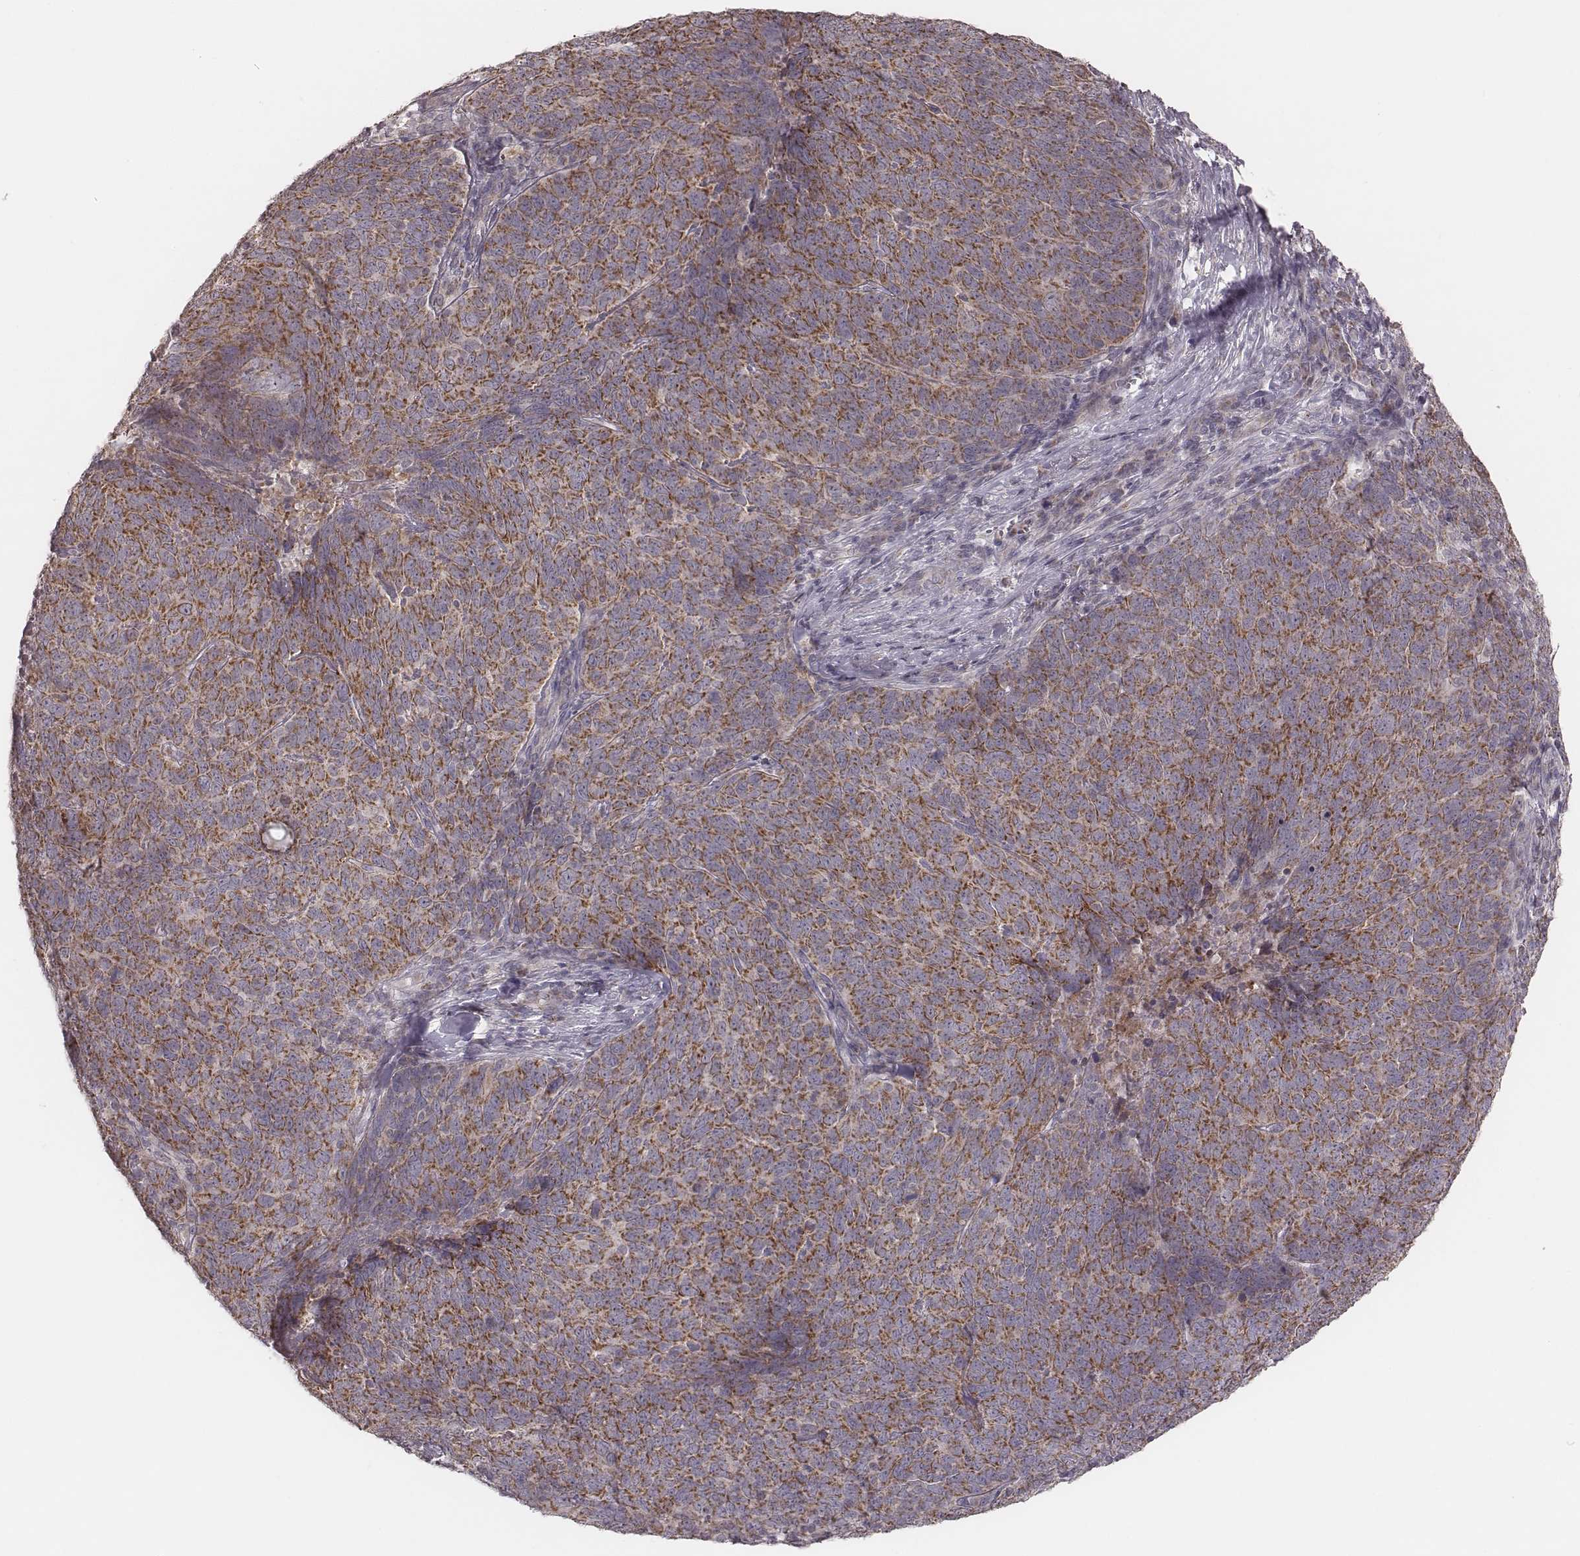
{"staining": {"intensity": "moderate", "quantity": ">75%", "location": "cytoplasmic/membranous"}, "tissue": "skin cancer", "cell_type": "Tumor cells", "image_type": "cancer", "snomed": [{"axis": "morphology", "description": "Squamous cell carcinoma, NOS"}, {"axis": "topography", "description": "Skin"}, {"axis": "topography", "description": "Anal"}], "caption": "Immunohistochemical staining of skin squamous cell carcinoma reveals moderate cytoplasmic/membranous protein positivity in approximately >75% of tumor cells. The protein is shown in brown color, while the nuclei are stained blue.", "gene": "MRPS27", "patient": {"sex": "female", "age": 51}}